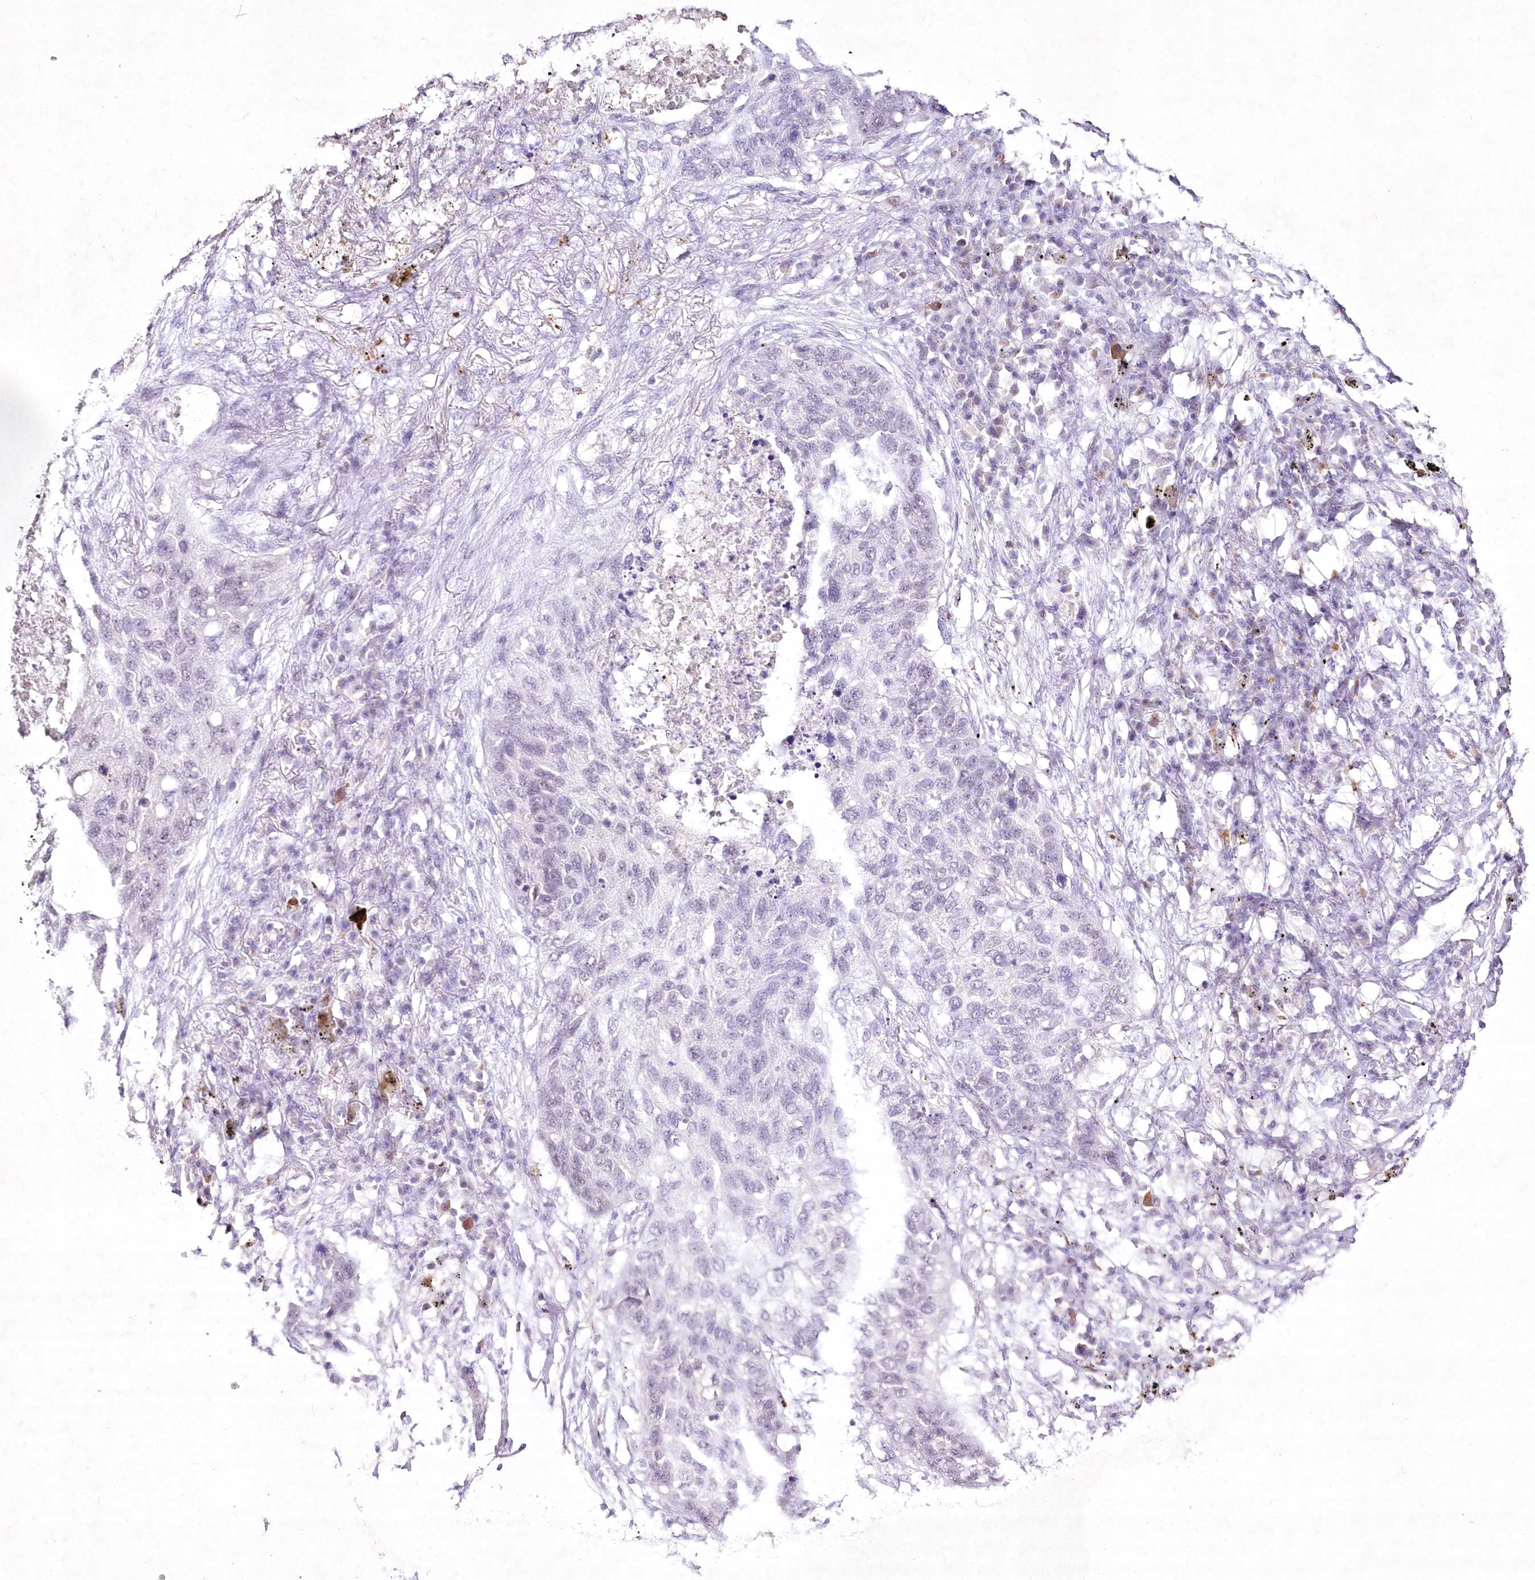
{"staining": {"intensity": "negative", "quantity": "none", "location": "none"}, "tissue": "lung cancer", "cell_type": "Tumor cells", "image_type": "cancer", "snomed": [{"axis": "morphology", "description": "Squamous cell carcinoma, NOS"}, {"axis": "topography", "description": "Lung"}], "caption": "Immunohistochemistry of human lung cancer displays no staining in tumor cells. (Brightfield microscopy of DAB (3,3'-diaminobenzidine) IHC at high magnification).", "gene": "RBM27", "patient": {"sex": "female", "age": 63}}